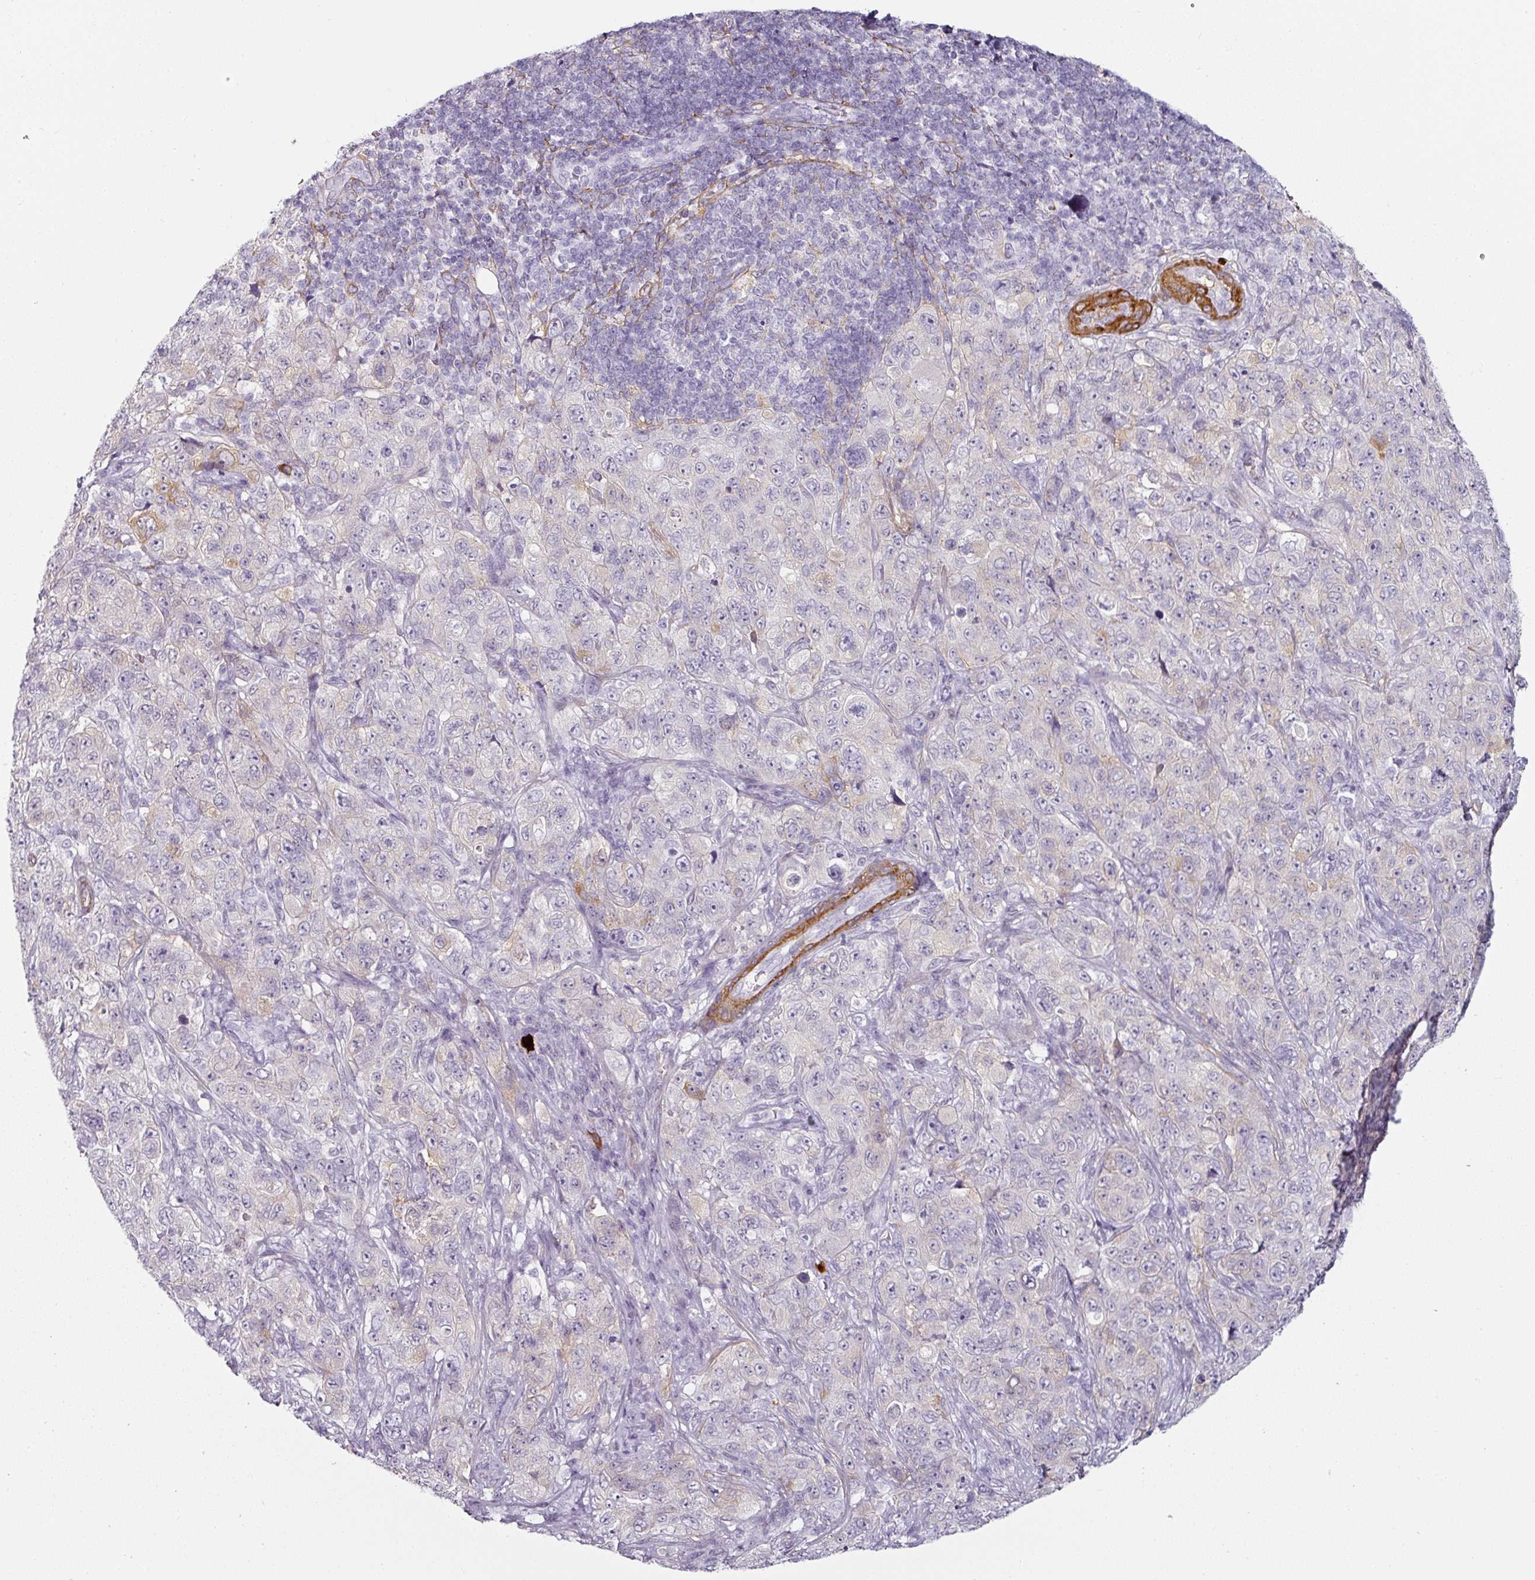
{"staining": {"intensity": "negative", "quantity": "none", "location": "none"}, "tissue": "pancreatic cancer", "cell_type": "Tumor cells", "image_type": "cancer", "snomed": [{"axis": "morphology", "description": "Adenocarcinoma, NOS"}, {"axis": "topography", "description": "Pancreas"}], "caption": "Pancreatic cancer was stained to show a protein in brown. There is no significant positivity in tumor cells.", "gene": "CAP2", "patient": {"sex": "male", "age": 68}}